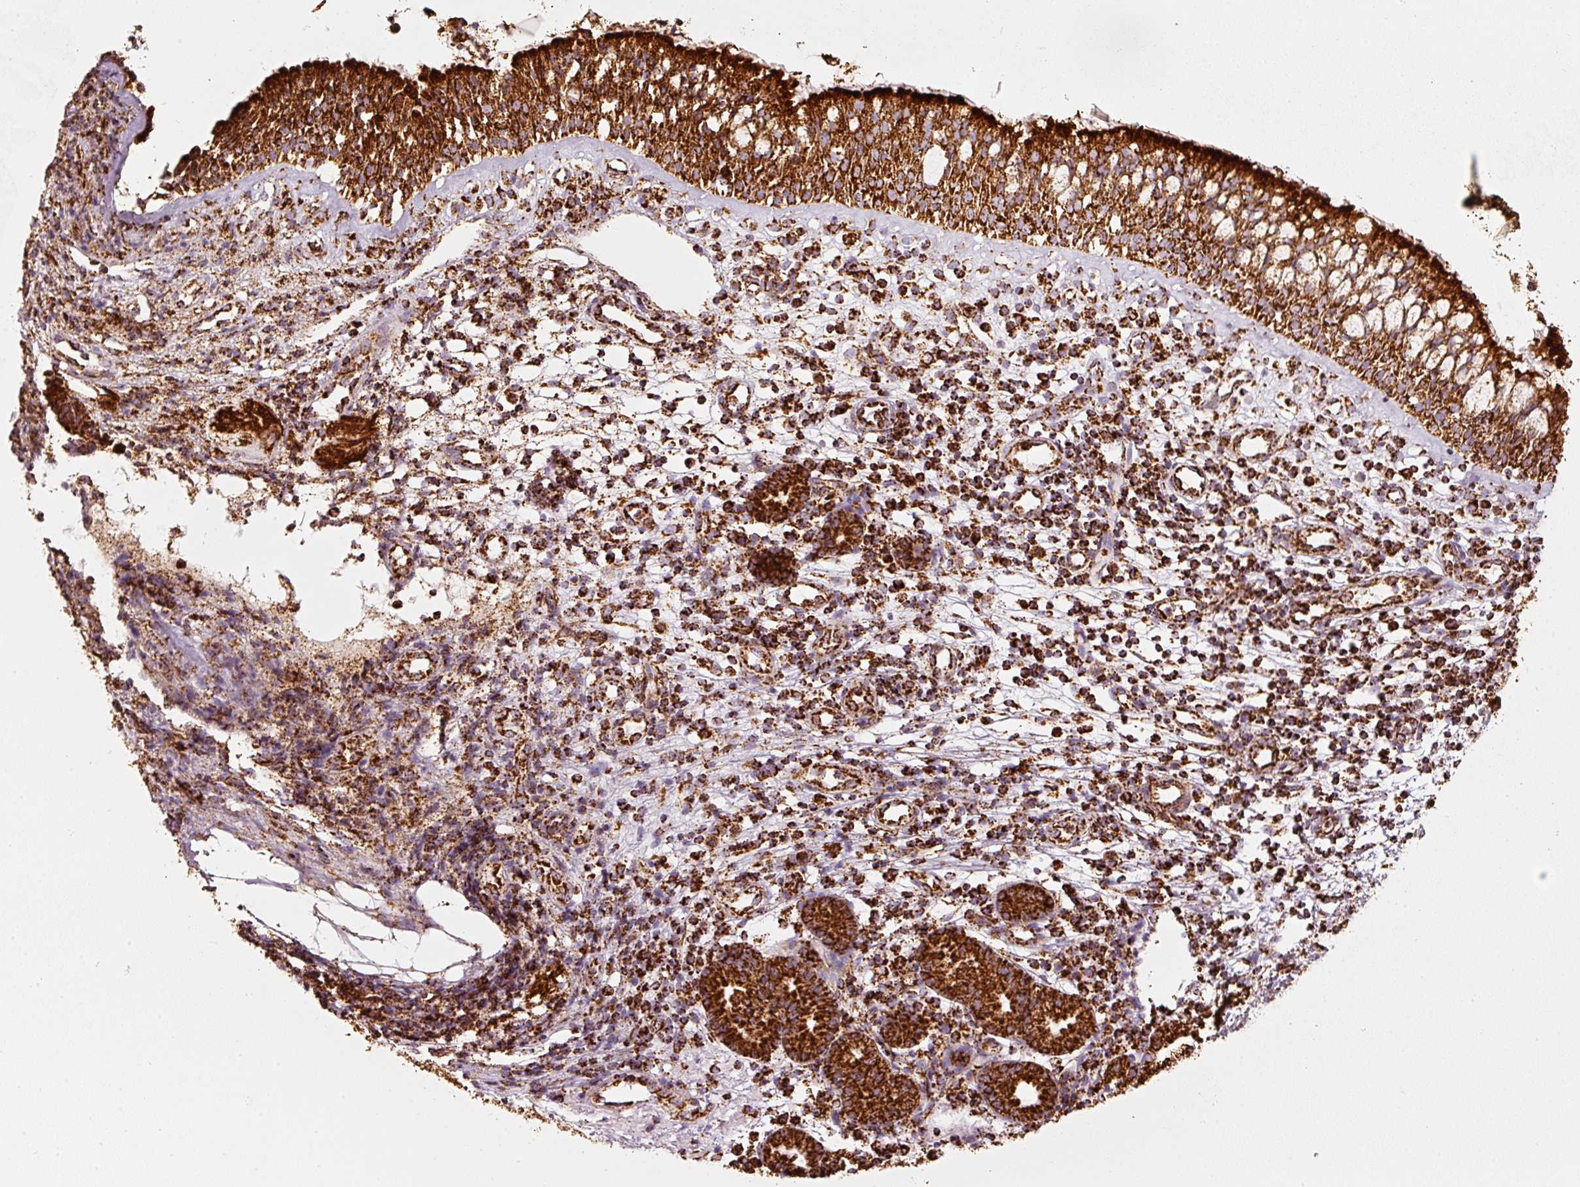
{"staining": {"intensity": "strong", "quantity": ">75%", "location": "cytoplasmic/membranous"}, "tissue": "nasopharynx", "cell_type": "Respiratory epithelial cells", "image_type": "normal", "snomed": [{"axis": "morphology", "description": "Normal tissue, NOS"}, {"axis": "topography", "description": "Nasopharynx"}], "caption": "DAB (3,3'-diaminobenzidine) immunohistochemical staining of benign human nasopharynx reveals strong cytoplasmic/membranous protein staining in approximately >75% of respiratory epithelial cells. (DAB (3,3'-diaminobenzidine) IHC with brightfield microscopy, high magnification).", "gene": "MT", "patient": {"sex": "female", "age": 62}}